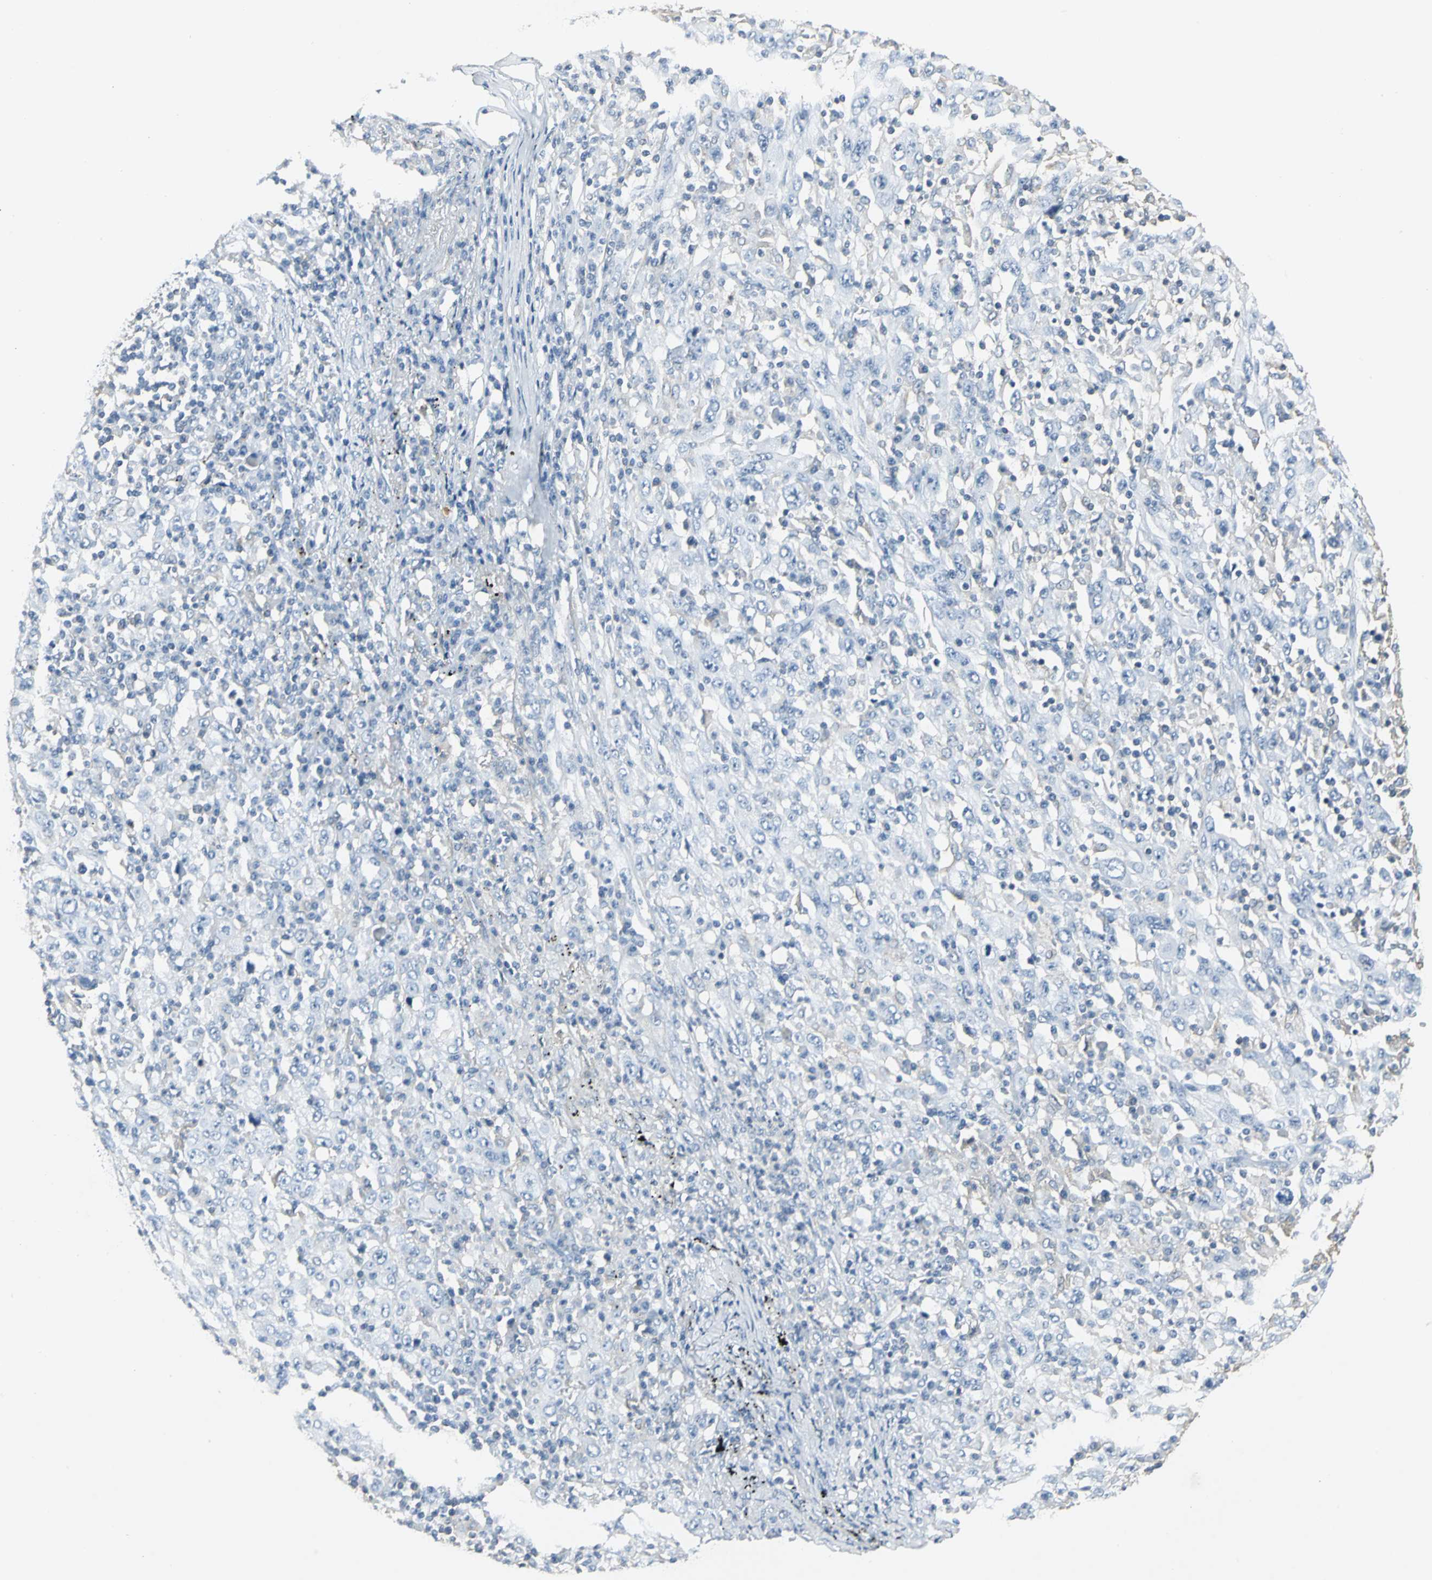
{"staining": {"intensity": "negative", "quantity": "none", "location": "none"}, "tissue": "melanoma", "cell_type": "Tumor cells", "image_type": "cancer", "snomed": [{"axis": "morphology", "description": "Malignant melanoma, Metastatic site"}, {"axis": "topography", "description": "Skin"}], "caption": "Immunohistochemistry (IHC) histopathology image of neoplastic tissue: human melanoma stained with DAB displays no significant protein staining in tumor cells. The staining is performed using DAB brown chromogen with nuclei counter-stained in using hematoxylin.", "gene": "IQGAP2", "patient": {"sex": "female", "age": 56}}